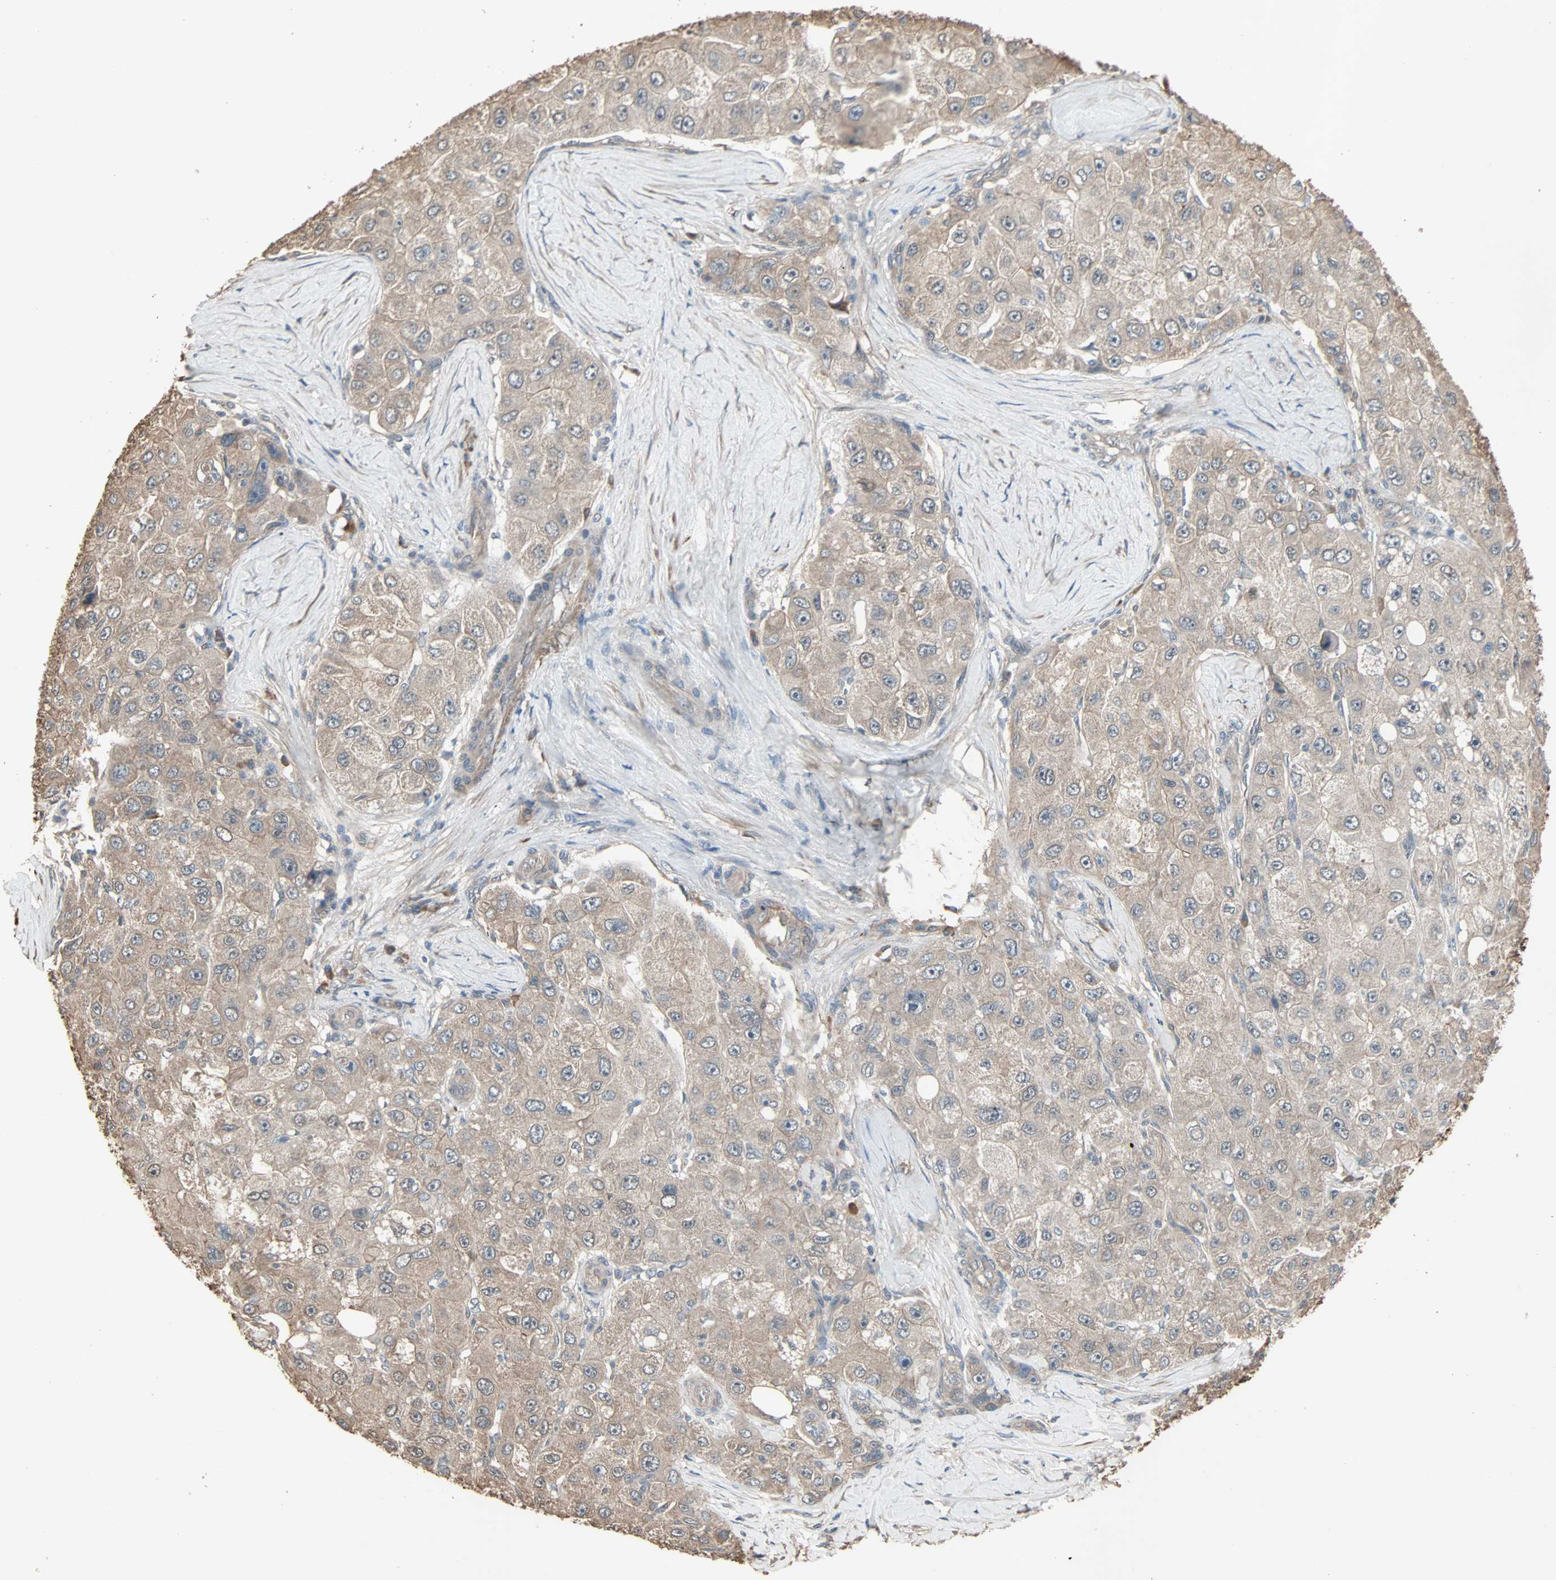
{"staining": {"intensity": "weak", "quantity": ">75%", "location": "cytoplasmic/membranous"}, "tissue": "liver cancer", "cell_type": "Tumor cells", "image_type": "cancer", "snomed": [{"axis": "morphology", "description": "Carcinoma, Hepatocellular, NOS"}, {"axis": "topography", "description": "Liver"}], "caption": "Immunohistochemical staining of liver cancer demonstrates weak cytoplasmic/membranous protein expression in approximately >75% of tumor cells. (Stains: DAB (3,3'-diaminobenzidine) in brown, nuclei in blue, Microscopy: brightfield microscopy at high magnification).", "gene": "GALNT3", "patient": {"sex": "male", "age": 80}}